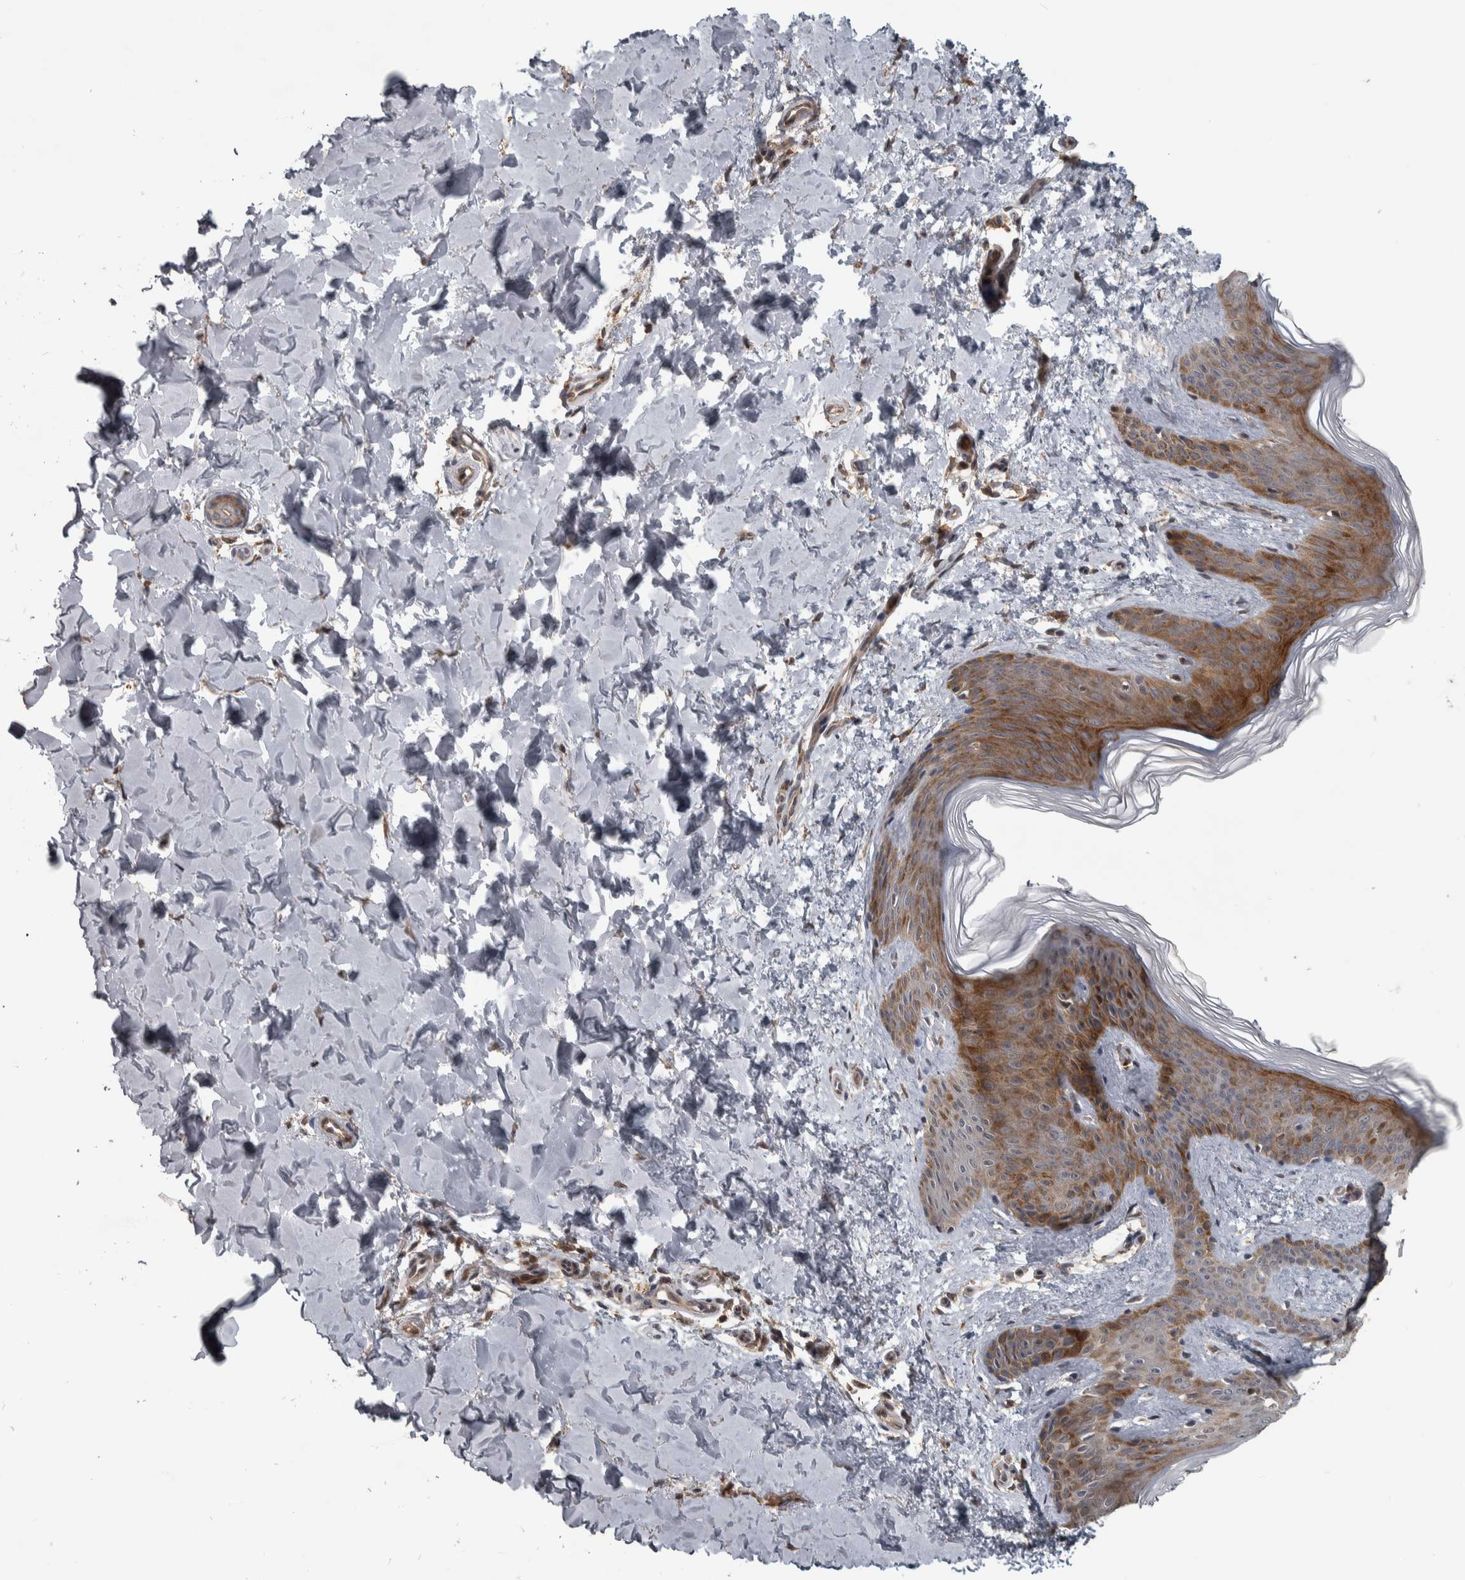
{"staining": {"intensity": "moderate", "quantity": ">75%", "location": "cytoplasmic/membranous"}, "tissue": "skin", "cell_type": "Fibroblasts", "image_type": "normal", "snomed": [{"axis": "morphology", "description": "Normal tissue, NOS"}, {"axis": "morphology", "description": "Neoplasm, benign, NOS"}, {"axis": "topography", "description": "Skin"}, {"axis": "topography", "description": "Soft tissue"}], "caption": "This image shows benign skin stained with immunohistochemistry (IHC) to label a protein in brown. The cytoplasmic/membranous of fibroblasts show moderate positivity for the protein. Nuclei are counter-stained blue.", "gene": "ERAL1", "patient": {"sex": "male", "age": 26}}